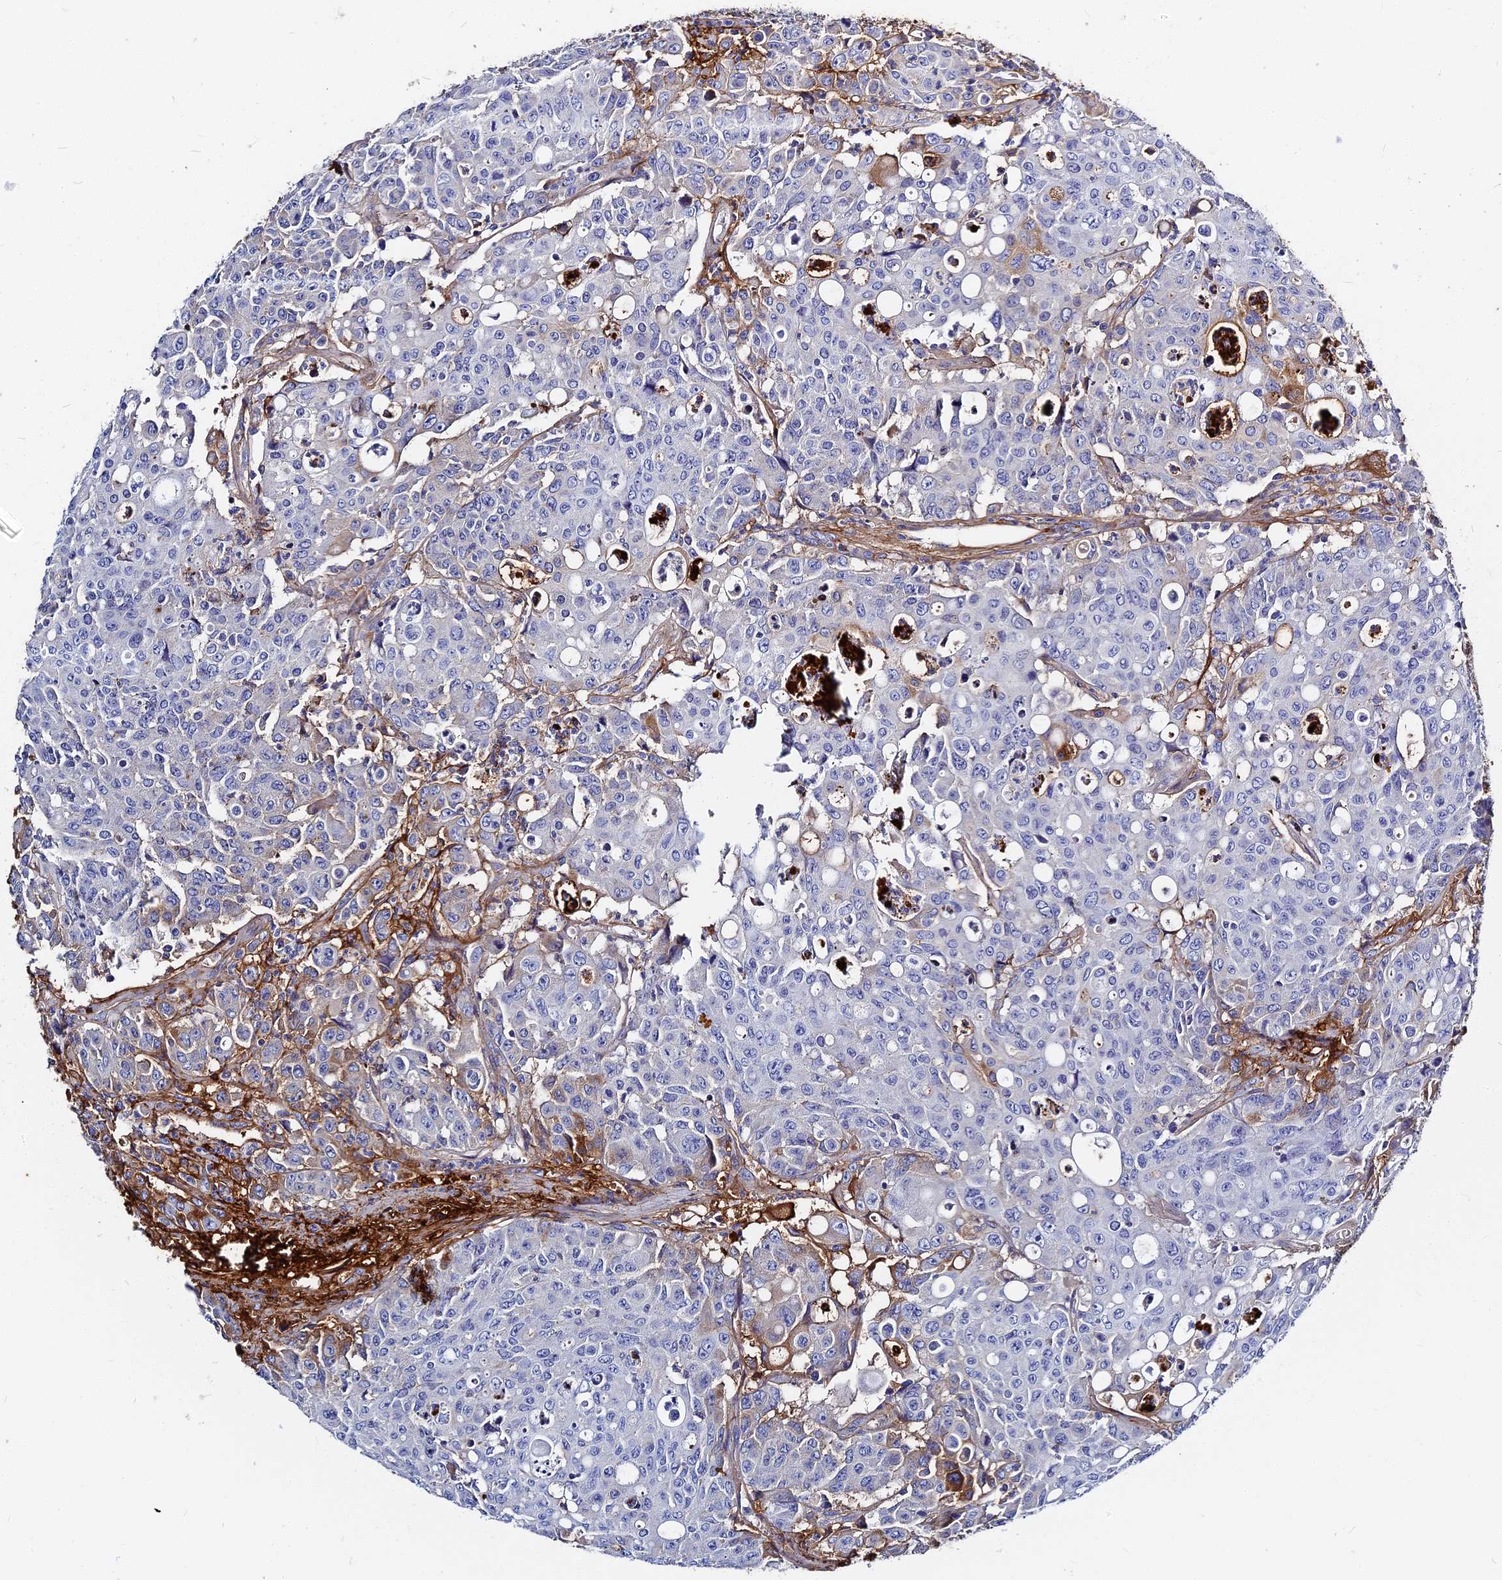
{"staining": {"intensity": "negative", "quantity": "none", "location": "none"}, "tissue": "colorectal cancer", "cell_type": "Tumor cells", "image_type": "cancer", "snomed": [{"axis": "morphology", "description": "Adenocarcinoma, NOS"}, {"axis": "topography", "description": "Colon"}], "caption": "Image shows no significant protein staining in tumor cells of colorectal cancer.", "gene": "ITIH1", "patient": {"sex": "male", "age": 51}}